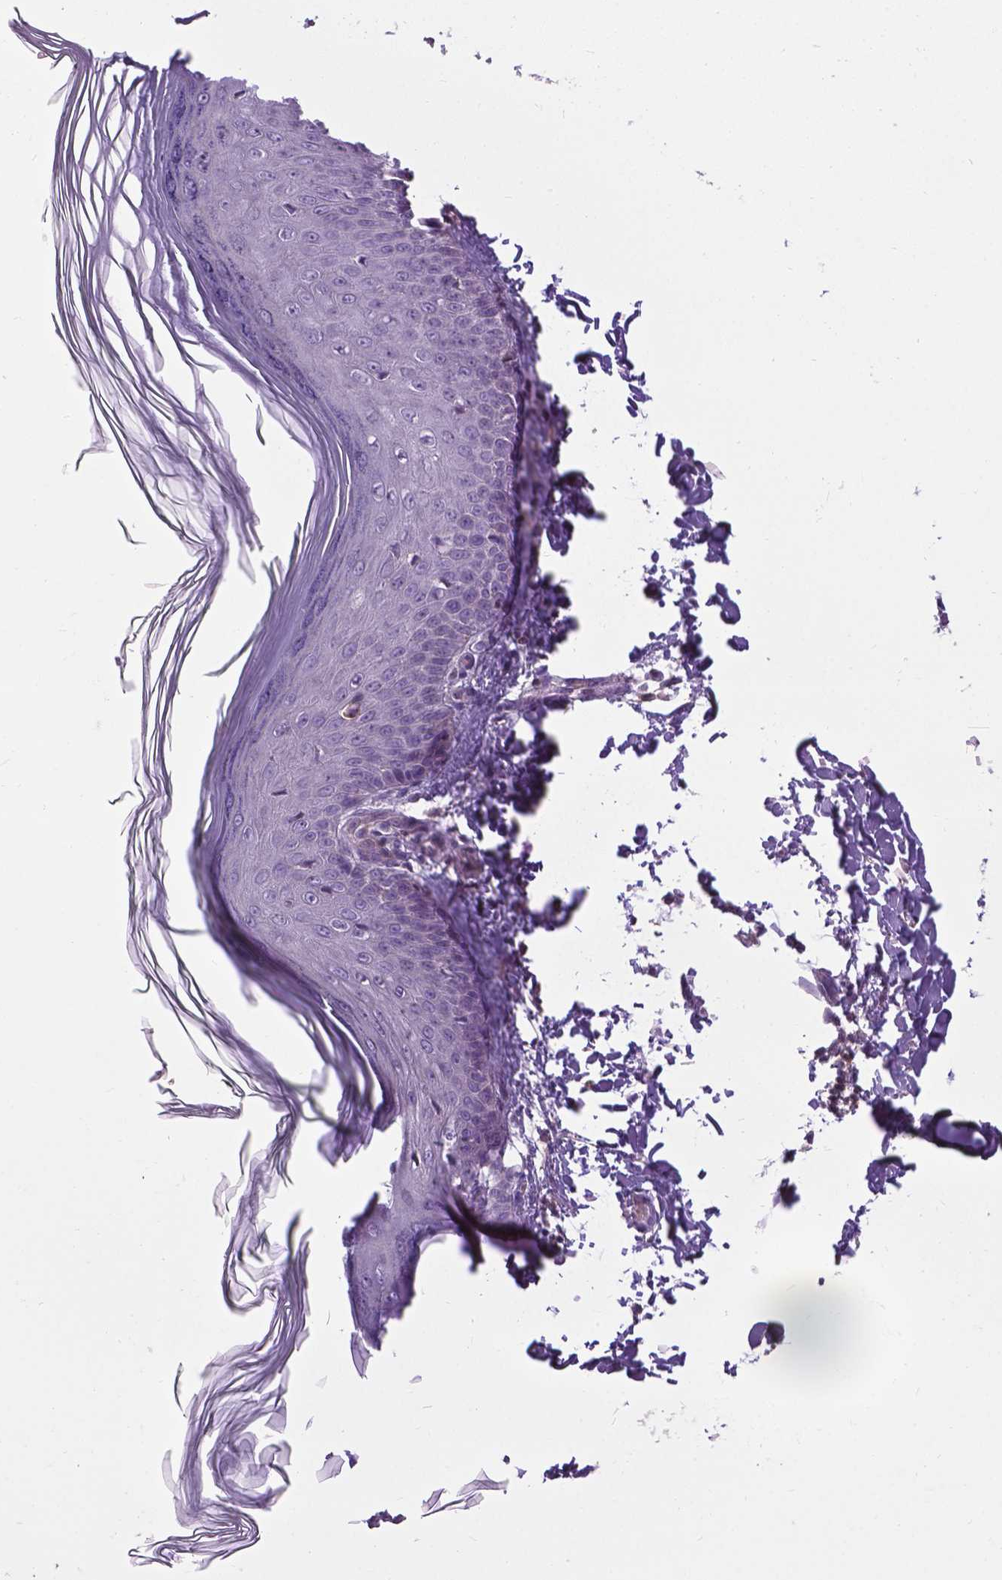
{"staining": {"intensity": "negative", "quantity": "none", "location": "none"}, "tissue": "skin", "cell_type": "Fibroblasts", "image_type": "normal", "snomed": [{"axis": "morphology", "description": "Normal tissue, NOS"}, {"axis": "topography", "description": "Skin"}], "caption": "Immunohistochemical staining of unremarkable skin shows no significant positivity in fibroblasts.", "gene": "JAK3", "patient": {"sex": "female", "age": 62}}